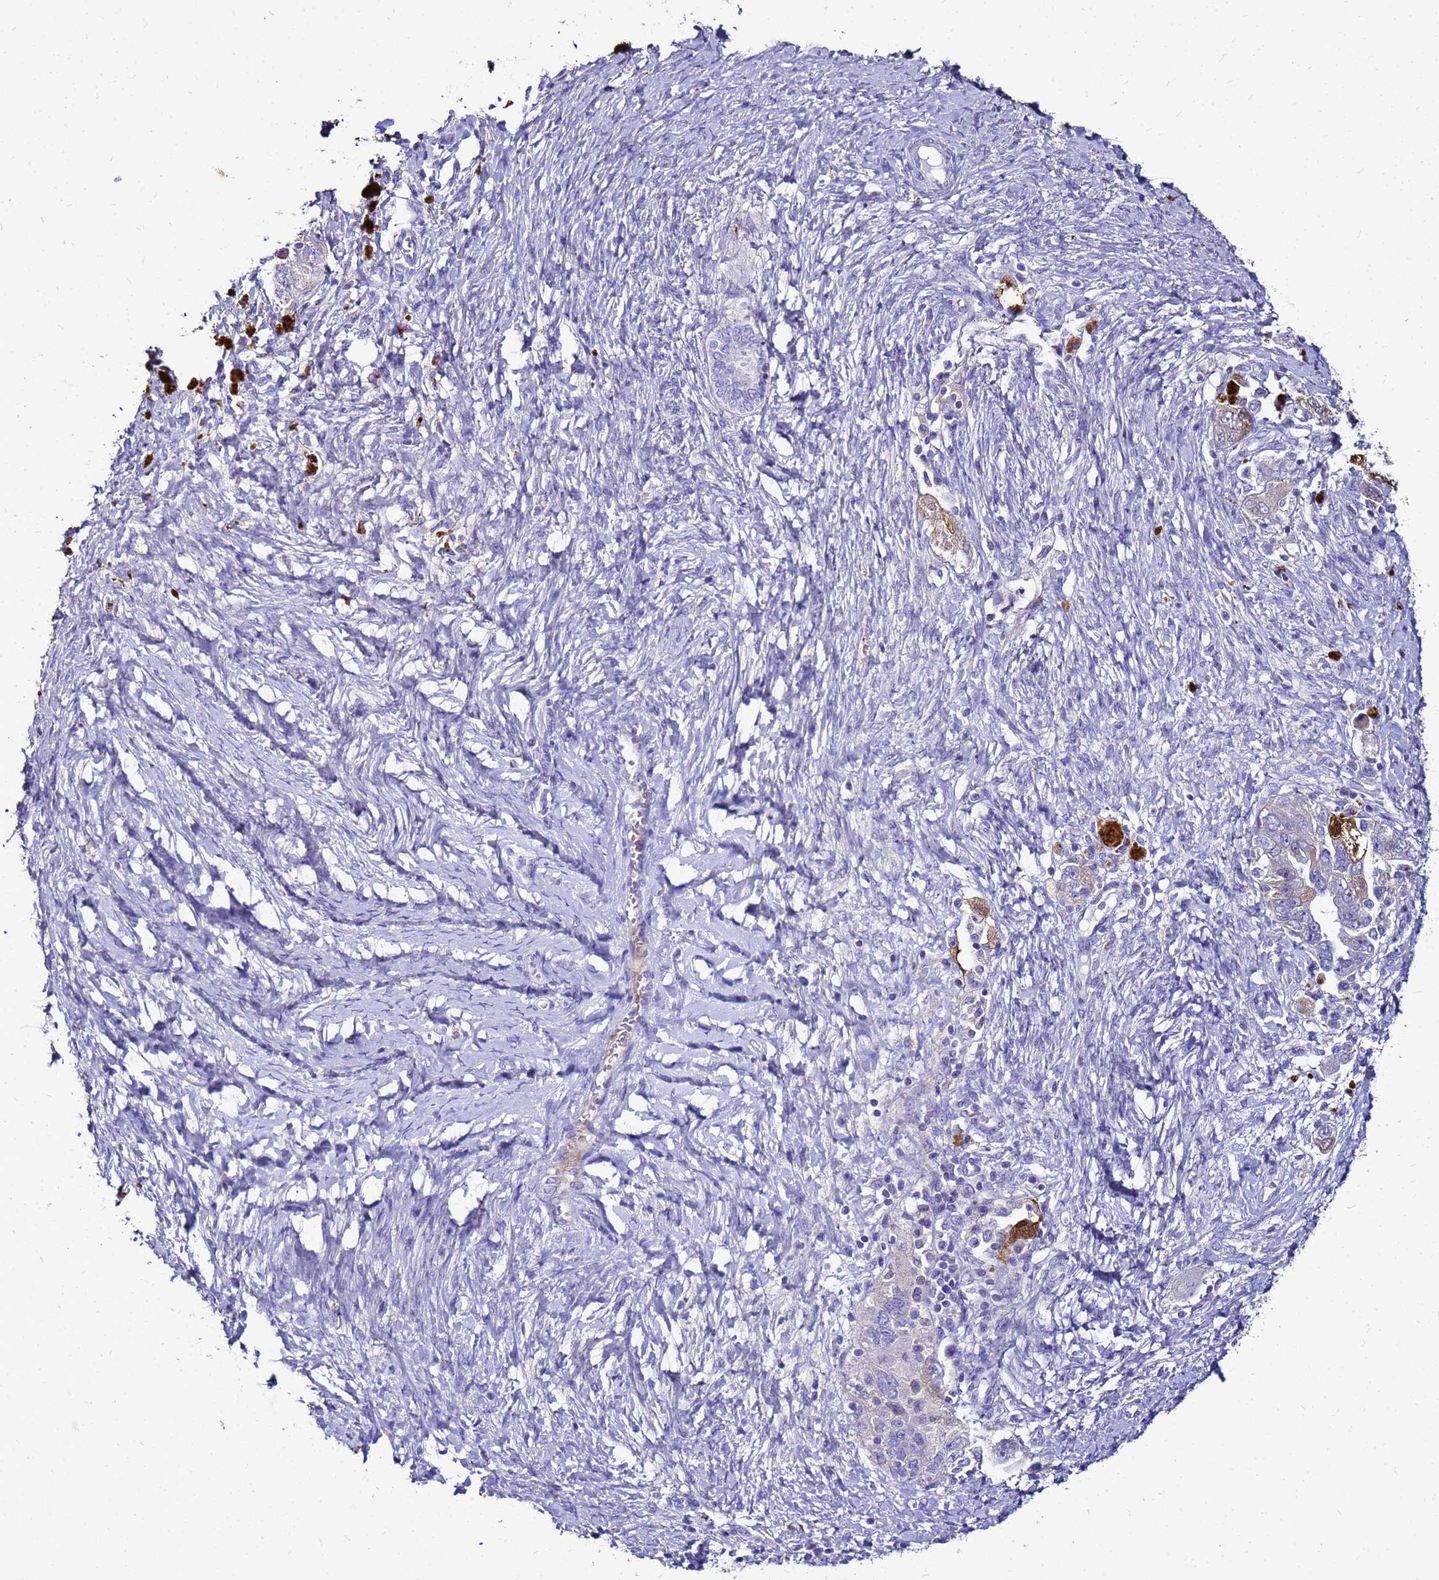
{"staining": {"intensity": "strong", "quantity": "<25%", "location": "cytoplasmic/membranous"}, "tissue": "ovarian cancer", "cell_type": "Tumor cells", "image_type": "cancer", "snomed": [{"axis": "morphology", "description": "Carcinoma, NOS"}, {"axis": "morphology", "description": "Cystadenocarcinoma, serous, NOS"}, {"axis": "topography", "description": "Ovary"}], "caption": "DAB (3,3'-diaminobenzidine) immunohistochemical staining of ovarian serous cystadenocarcinoma shows strong cytoplasmic/membranous protein positivity in about <25% of tumor cells.", "gene": "S100A2", "patient": {"sex": "female", "age": 69}}